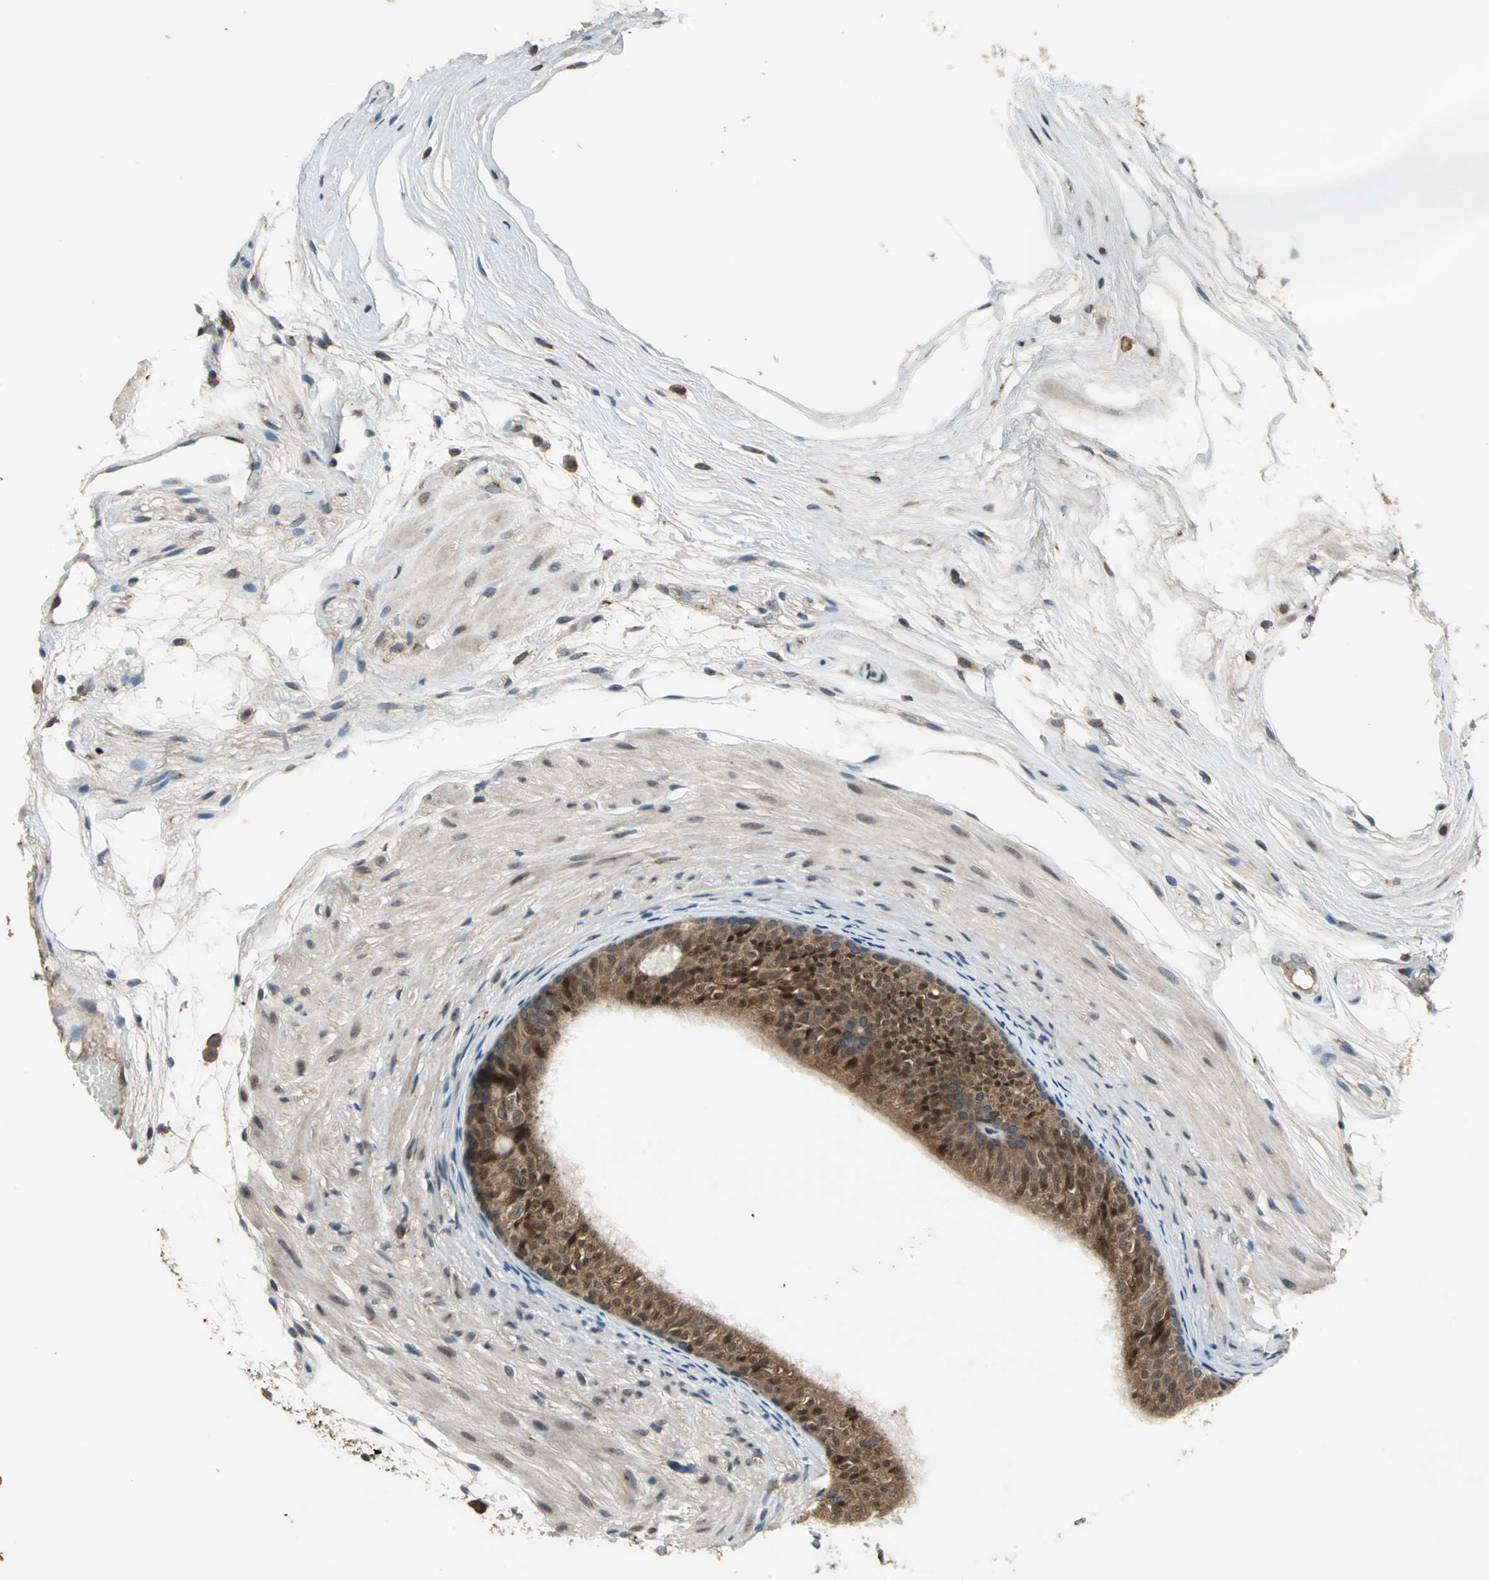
{"staining": {"intensity": "moderate", "quantity": ">75%", "location": "cytoplasmic/membranous,nuclear"}, "tissue": "epididymis", "cell_type": "Glandular cells", "image_type": "normal", "snomed": [{"axis": "morphology", "description": "Normal tissue, NOS"}, {"axis": "morphology", "description": "Atrophy, NOS"}, {"axis": "topography", "description": "Testis"}, {"axis": "topography", "description": "Epididymis"}], "caption": "This micrograph shows immunohistochemistry staining of normal epididymis, with medium moderate cytoplasmic/membranous,nuclear expression in approximately >75% of glandular cells.", "gene": "NFKBIE", "patient": {"sex": "male", "age": 18}}